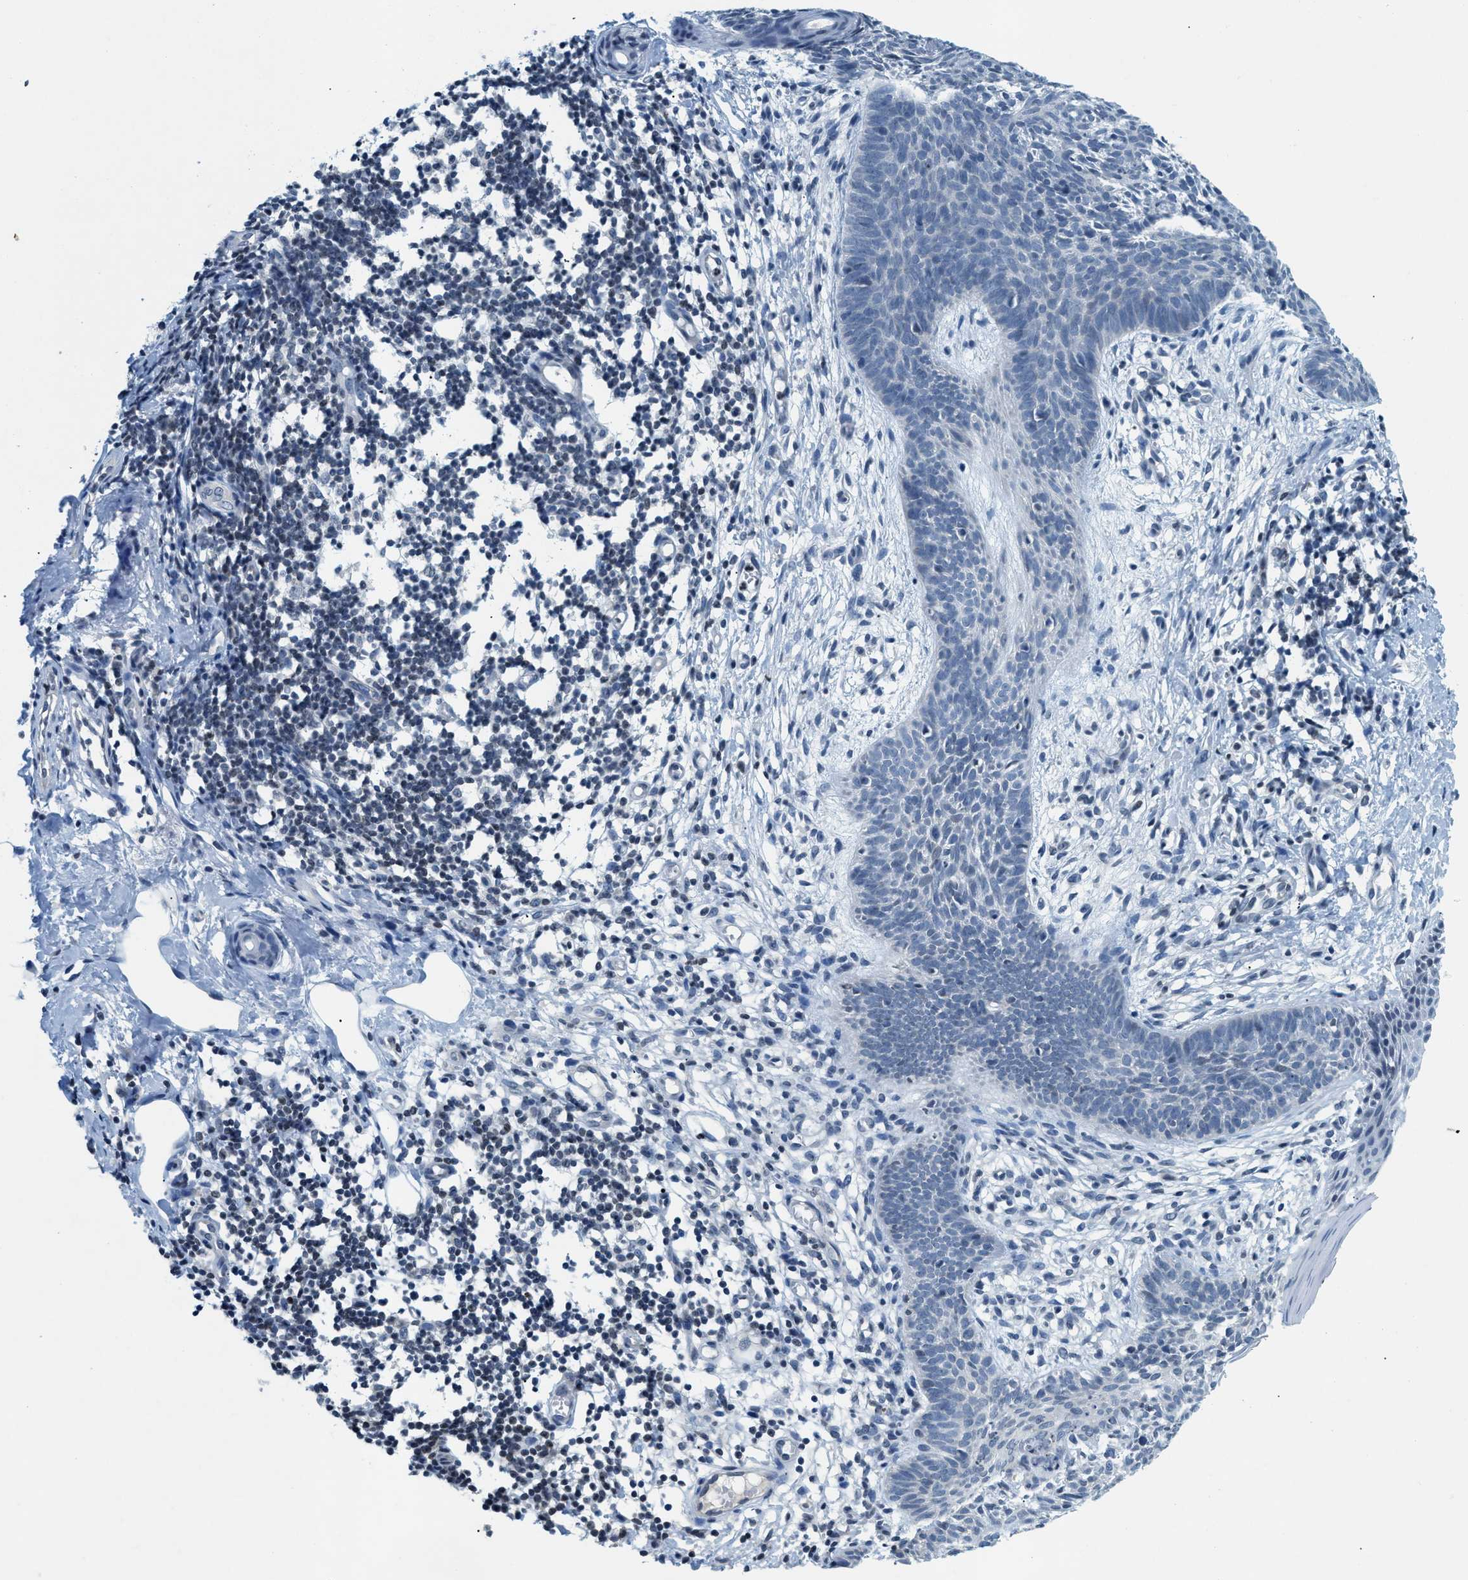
{"staining": {"intensity": "negative", "quantity": "none", "location": "none"}, "tissue": "skin cancer", "cell_type": "Tumor cells", "image_type": "cancer", "snomed": [{"axis": "morphology", "description": "Basal cell carcinoma"}, {"axis": "topography", "description": "Skin"}], "caption": "This is an IHC histopathology image of human skin basal cell carcinoma. There is no staining in tumor cells.", "gene": "UVRAG", "patient": {"sex": "male", "age": 60}}